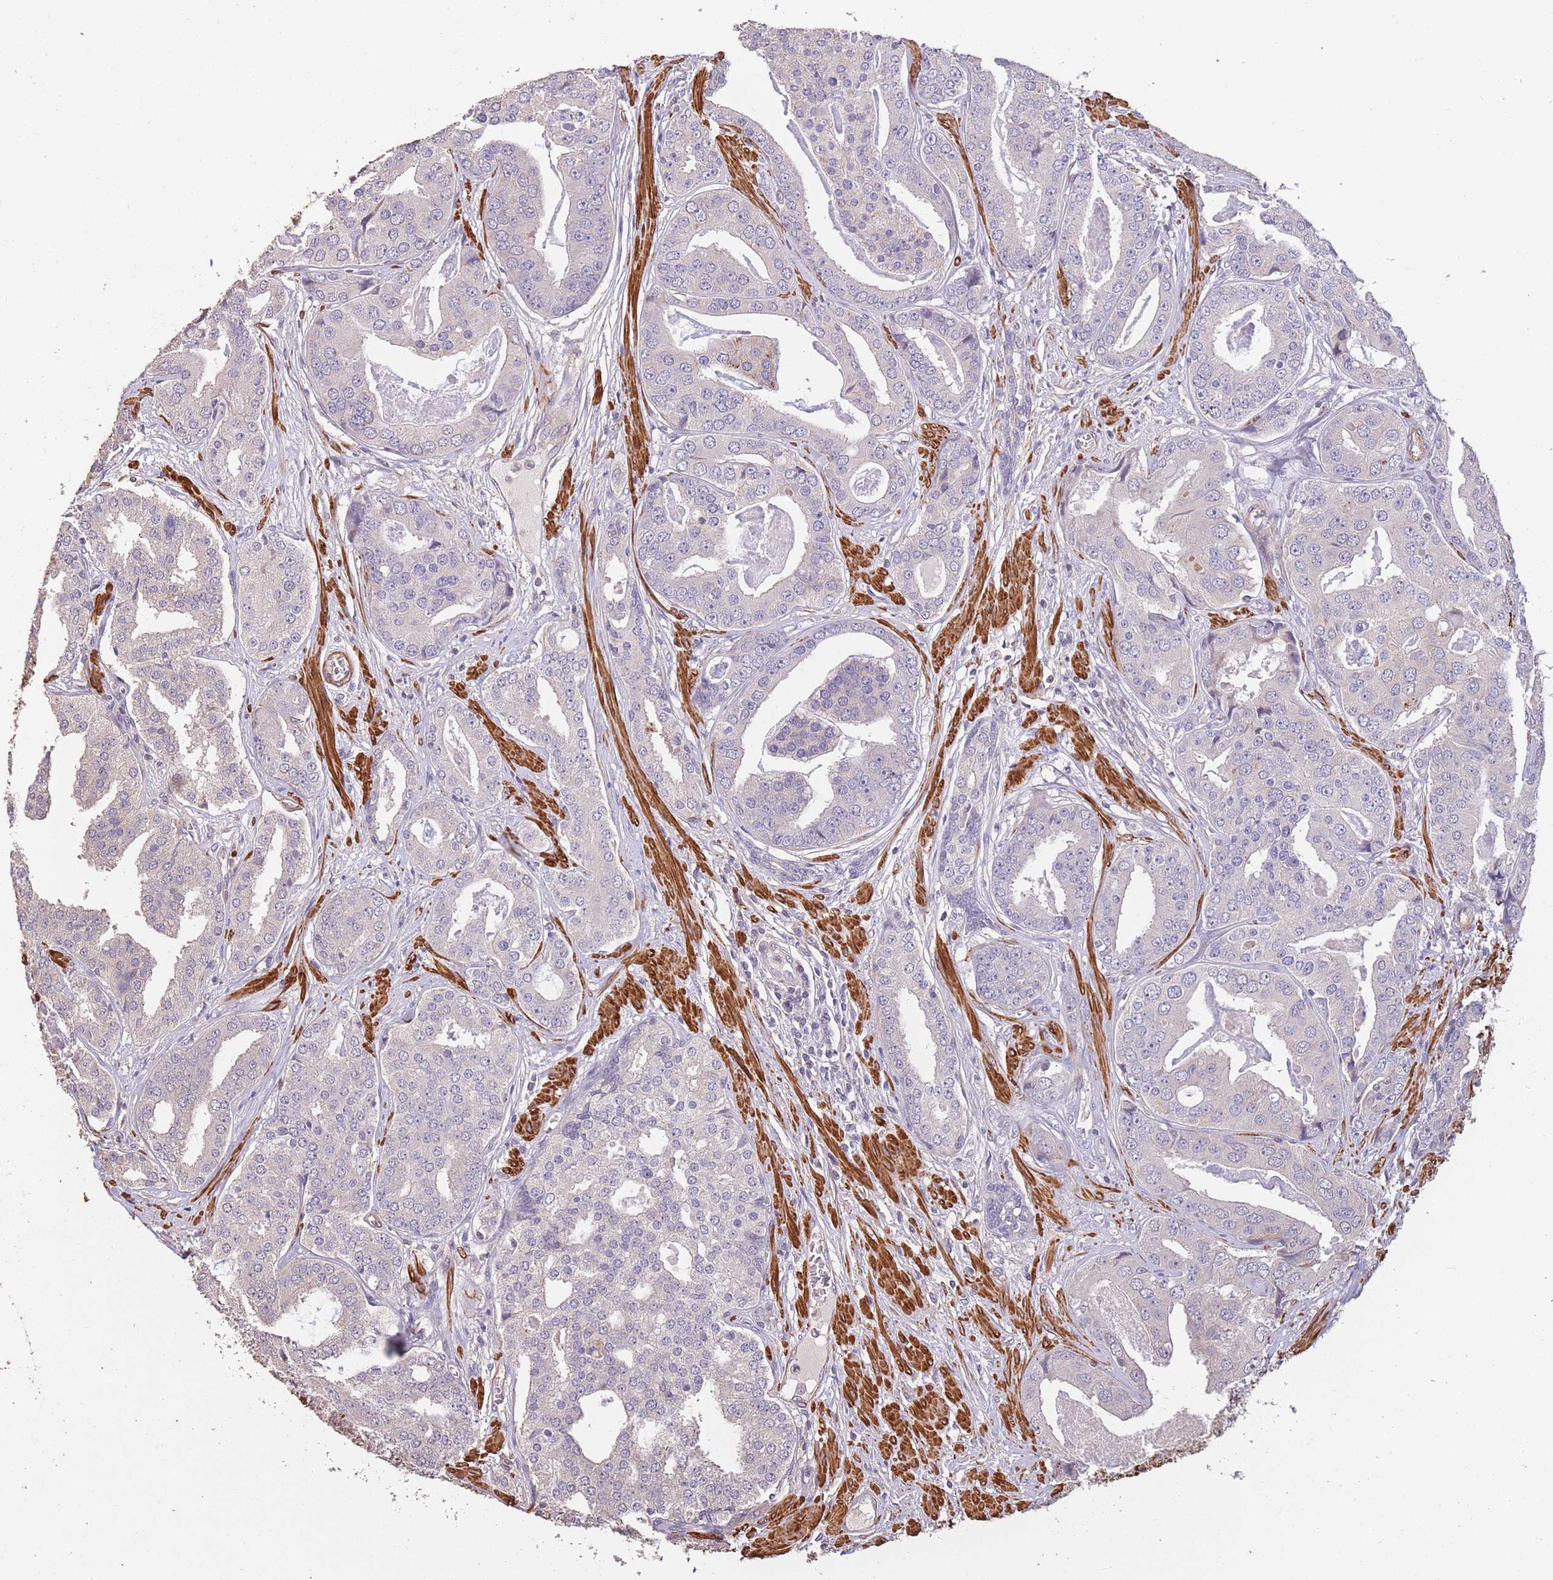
{"staining": {"intensity": "negative", "quantity": "none", "location": "none"}, "tissue": "prostate cancer", "cell_type": "Tumor cells", "image_type": "cancer", "snomed": [{"axis": "morphology", "description": "Adenocarcinoma, High grade"}, {"axis": "topography", "description": "Prostate"}], "caption": "A micrograph of prostate cancer stained for a protein demonstrates no brown staining in tumor cells.", "gene": "NLRC4", "patient": {"sex": "male", "age": 71}}